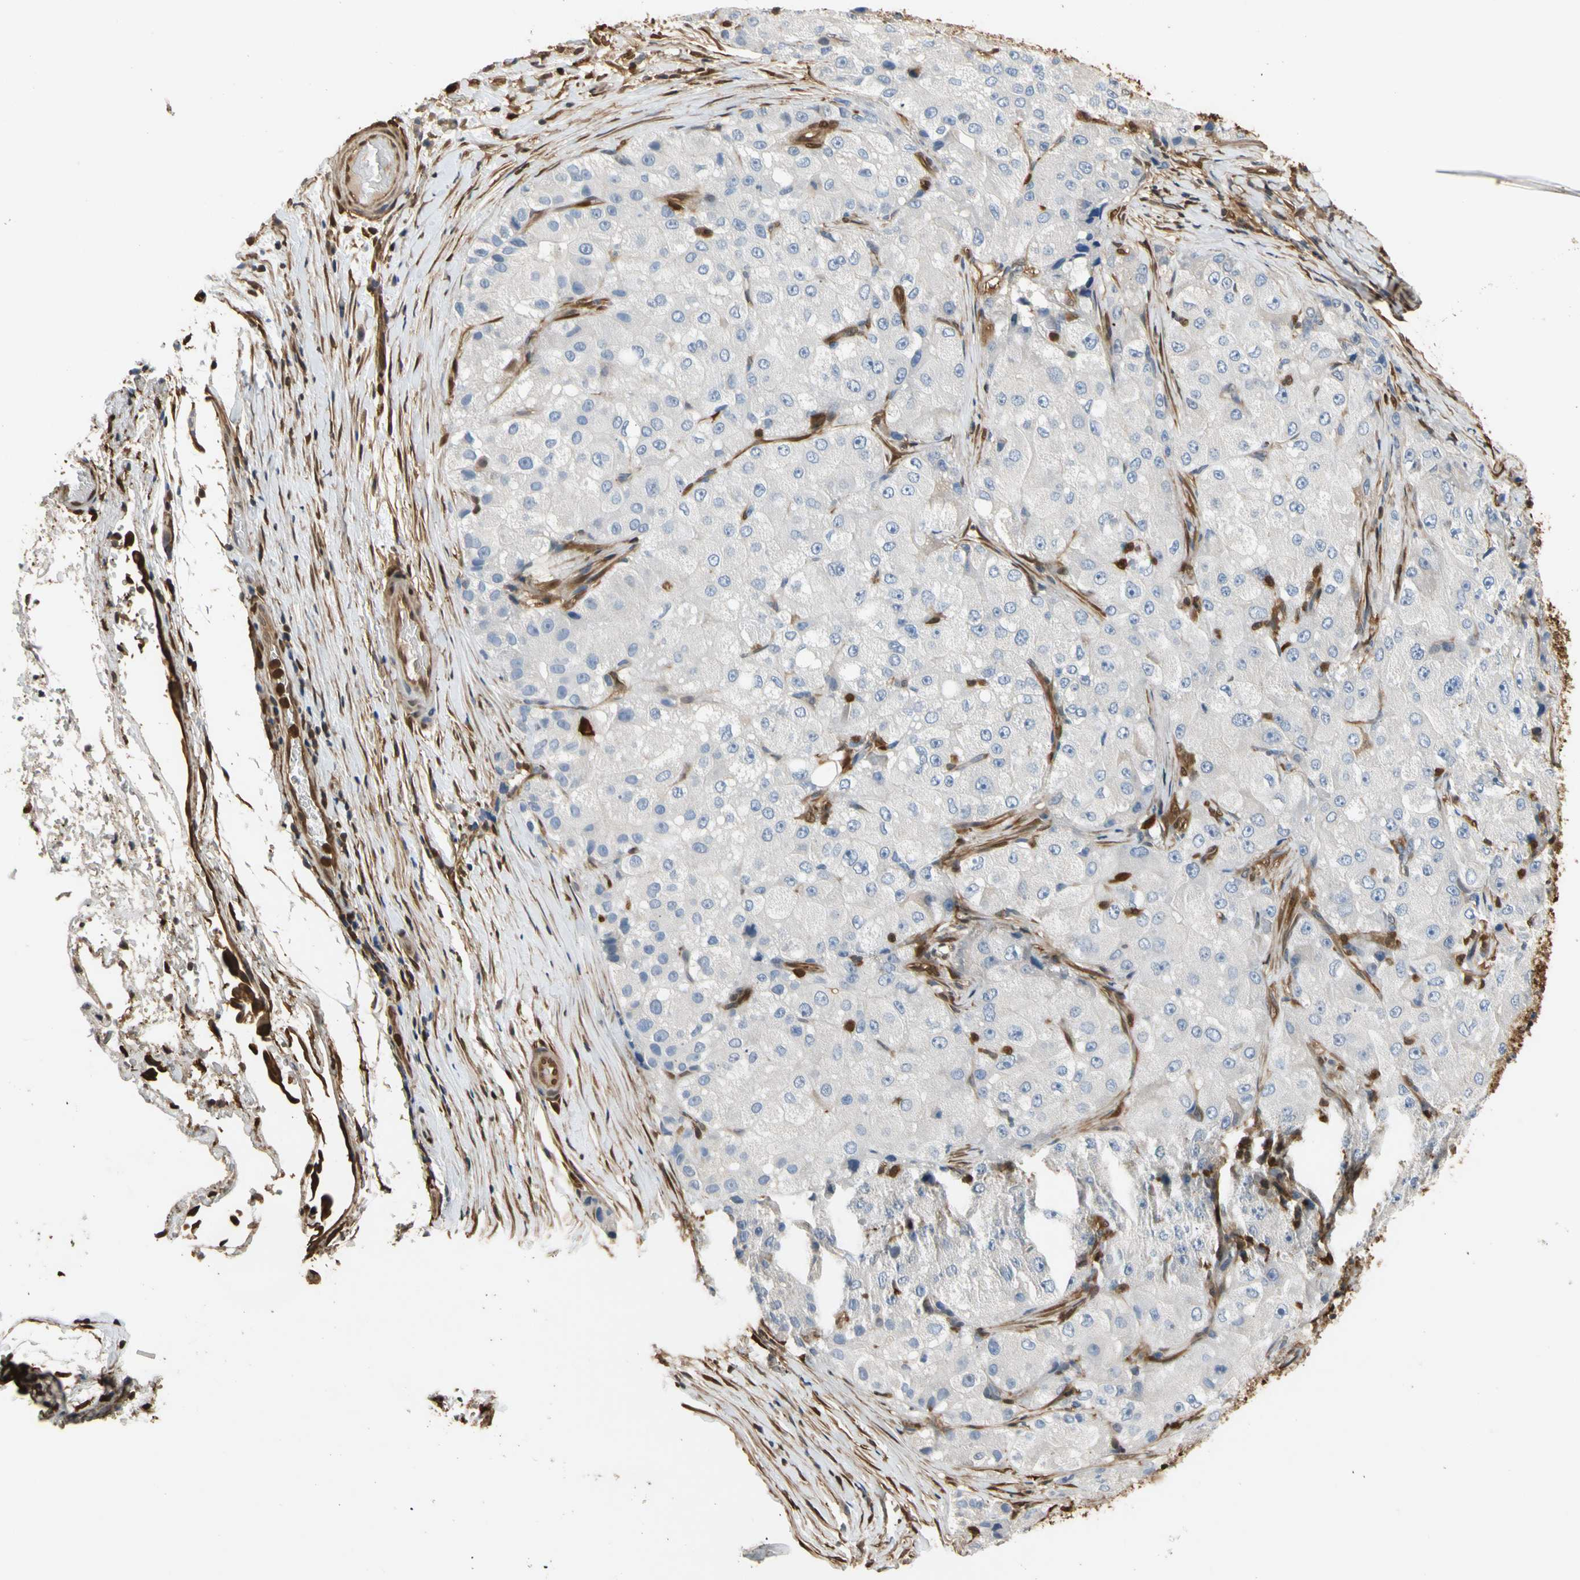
{"staining": {"intensity": "negative", "quantity": "none", "location": "none"}, "tissue": "liver cancer", "cell_type": "Tumor cells", "image_type": "cancer", "snomed": [{"axis": "morphology", "description": "Carcinoma, Hepatocellular, NOS"}, {"axis": "topography", "description": "Liver"}], "caption": "Immunohistochemical staining of human liver cancer demonstrates no significant expression in tumor cells.", "gene": "S100A6", "patient": {"sex": "male", "age": 80}}